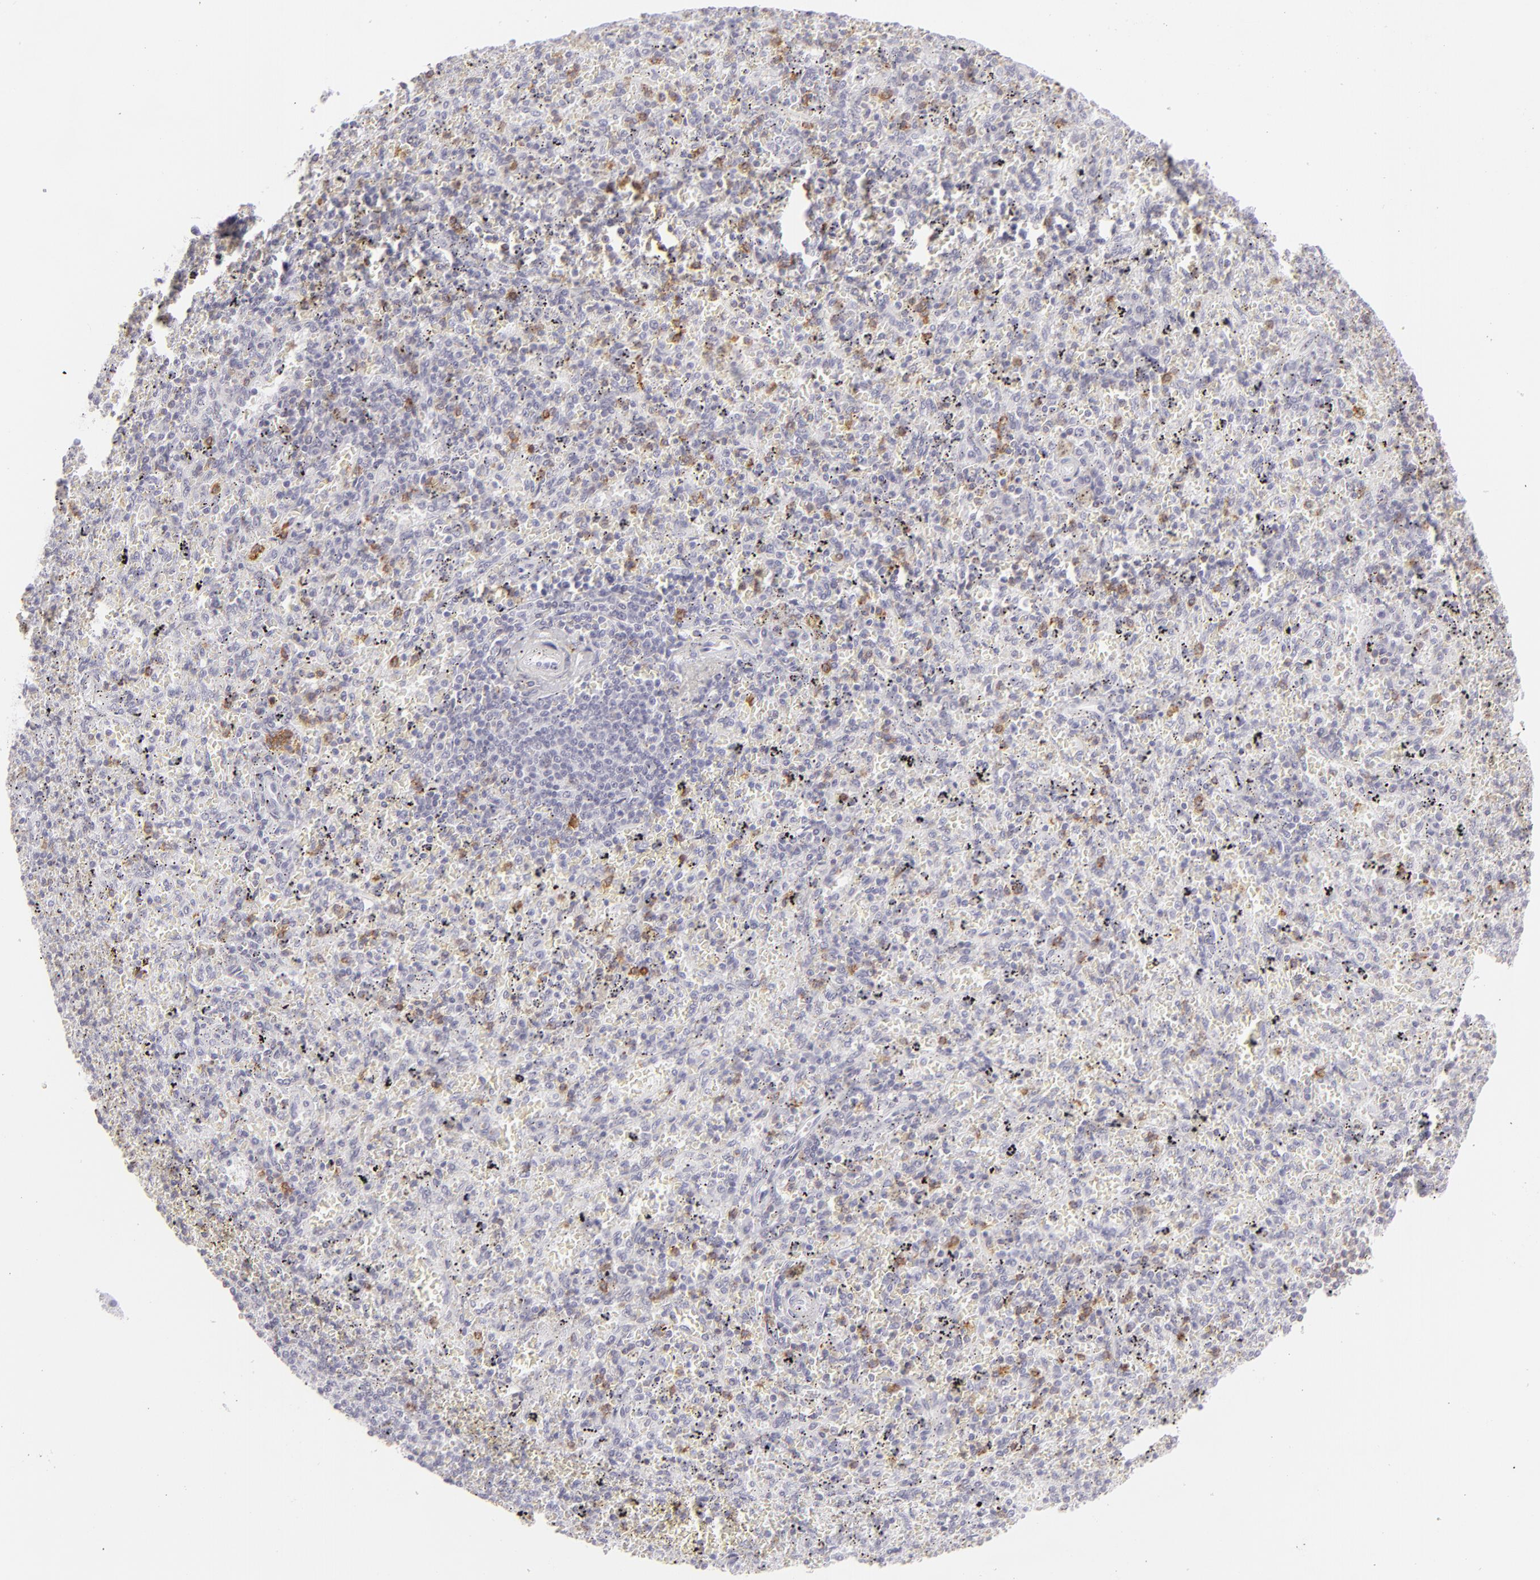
{"staining": {"intensity": "weak", "quantity": "<25%", "location": "cytoplasmic/membranous"}, "tissue": "spleen", "cell_type": "Cells in red pulp", "image_type": "normal", "snomed": [{"axis": "morphology", "description": "Normal tissue, NOS"}, {"axis": "topography", "description": "Spleen"}], "caption": "Immunohistochemical staining of benign human spleen displays no significant expression in cells in red pulp.", "gene": "CD7", "patient": {"sex": "female", "age": 43}}